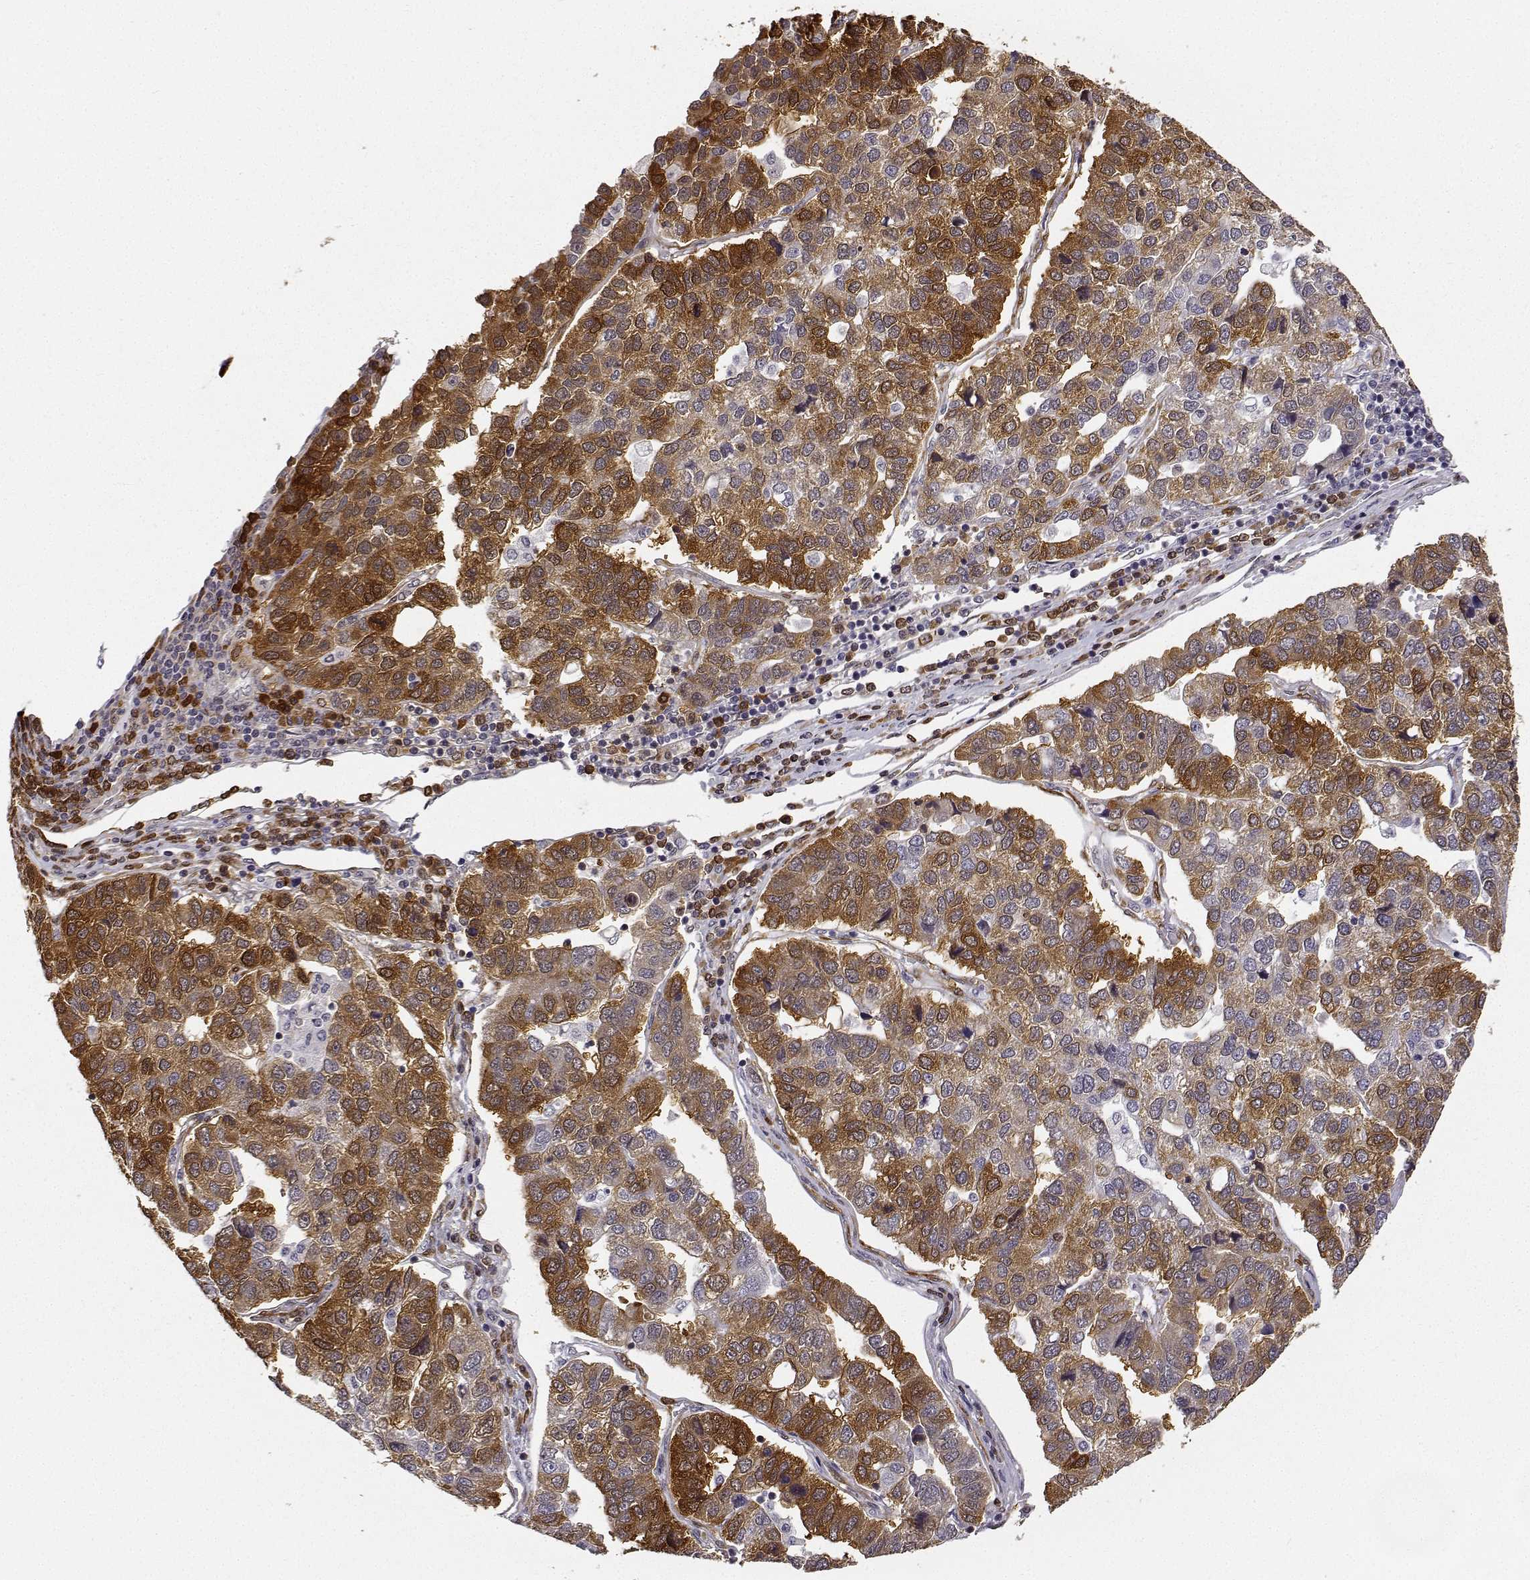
{"staining": {"intensity": "moderate", "quantity": ">75%", "location": "cytoplasmic/membranous"}, "tissue": "pancreatic cancer", "cell_type": "Tumor cells", "image_type": "cancer", "snomed": [{"axis": "morphology", "description": "Adenocarcinoma, NOS"}, {"axis": "topography", "description": "Pancreas"}], "caption": "Human pancreatic adenocarcinoma stained for a protein (brown) exhibits moderate cytoplasmic/membranous positive staining in approximately >75% of tumor cells.", "gene": "PHGDH", "patient": {"sex": "female", "age": 61}}